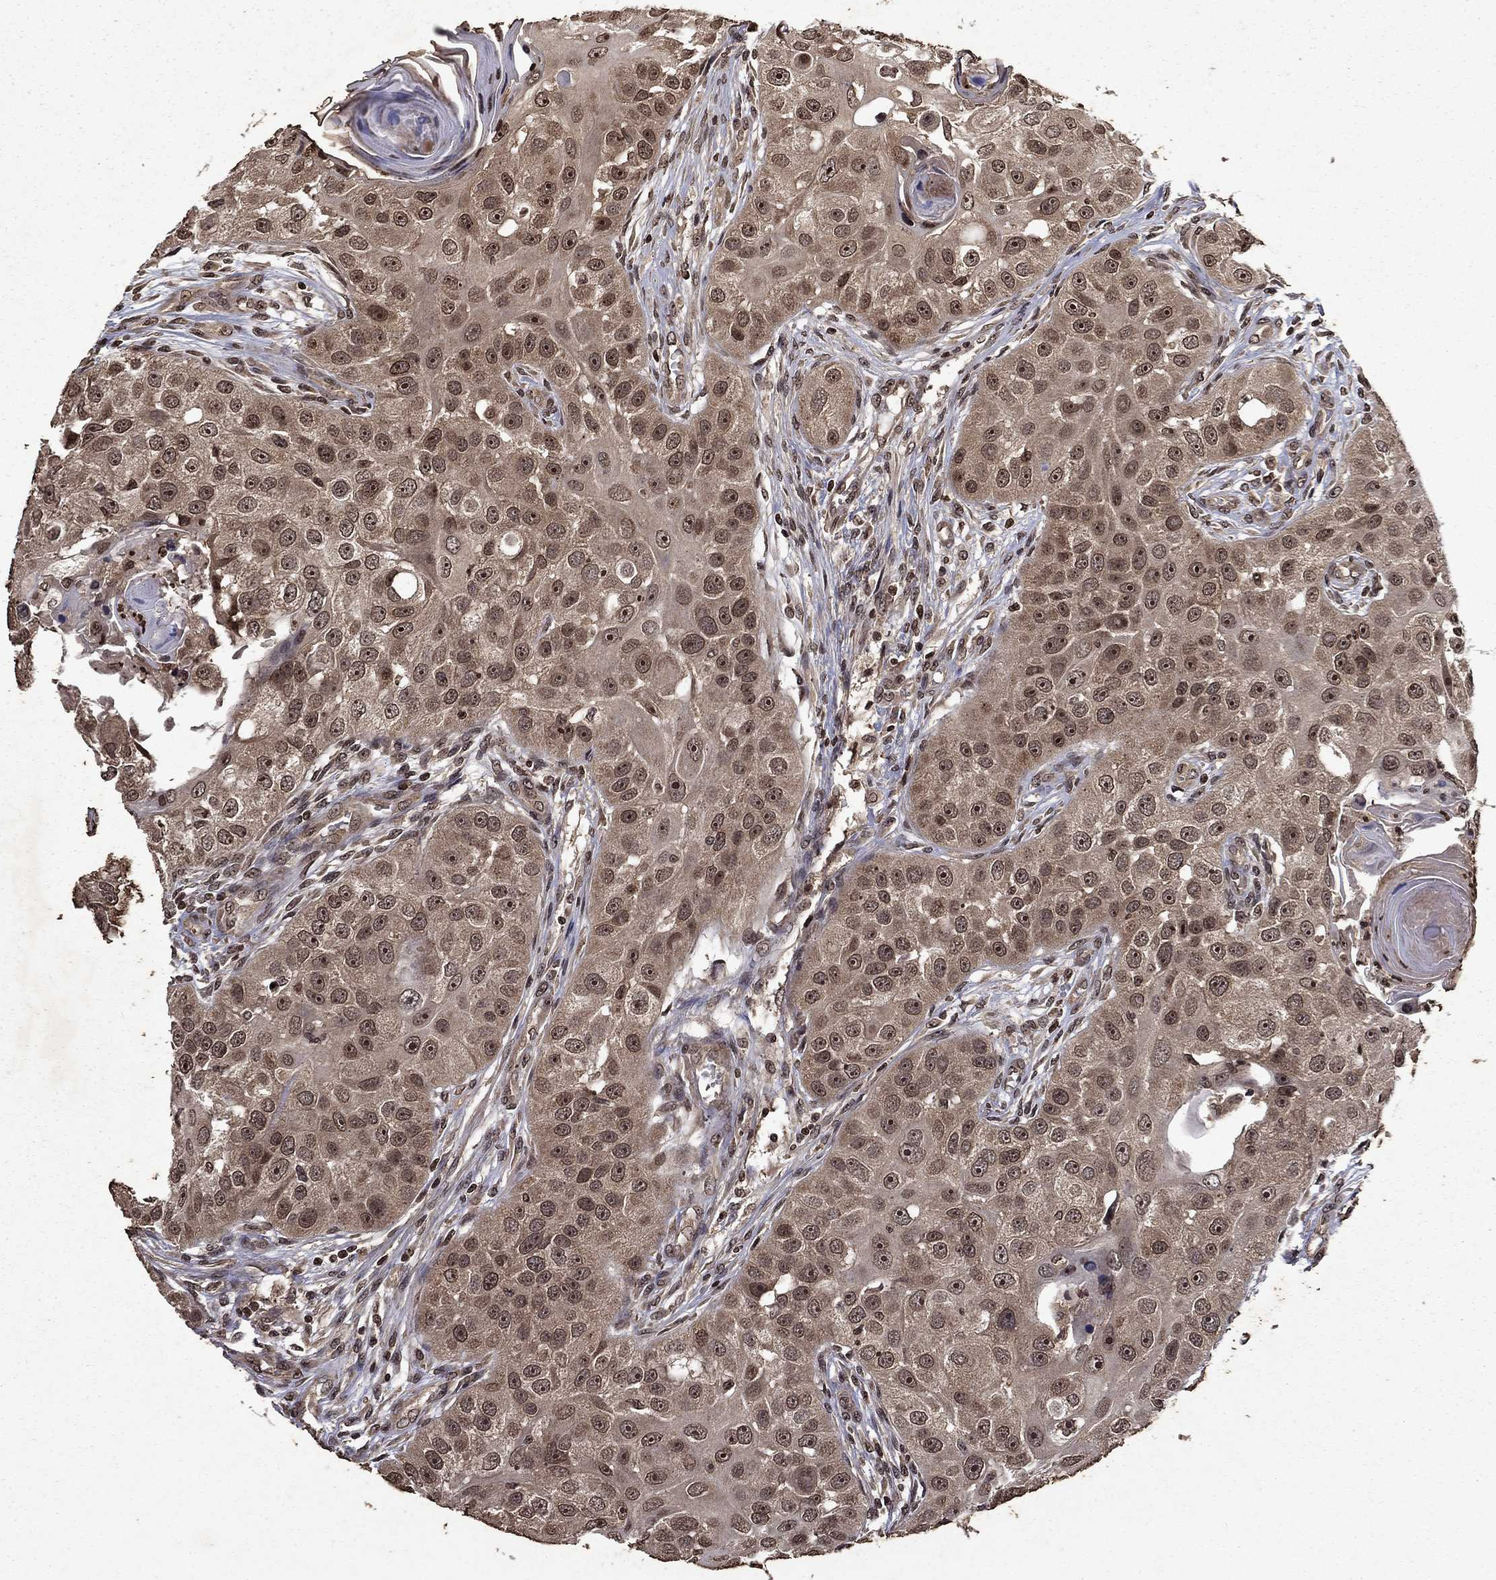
{"staining": {"intensity": "moderate", "quantity": "25%-75%", "location": "cytoplasmic/membranous,nuclear"}, "tissue": "head and neck cancer", "cell_type": "Tumor cells", "image_type": "cancer", "snomed": [{"axis": "morphology", "description": "Normal tissue, NOS"}, {"axis": "morphology", "description": "Squamous cell carcinoma, NOS"}, {"axis": "topography", "description": "Skeletal muscle"}, {"axis": "topography", "description": "Head-Neck"}], "caption": "An immunohistochemistry image of tumor tissue is shown. Protein staining in brown labels moderate cytoplasmic/membranous and nuclear positivity in squamous cell carcinoma (head and neck) within tumor cells.", "gene": "PIN4", "patient": {"sex": "male", "age": 51}}